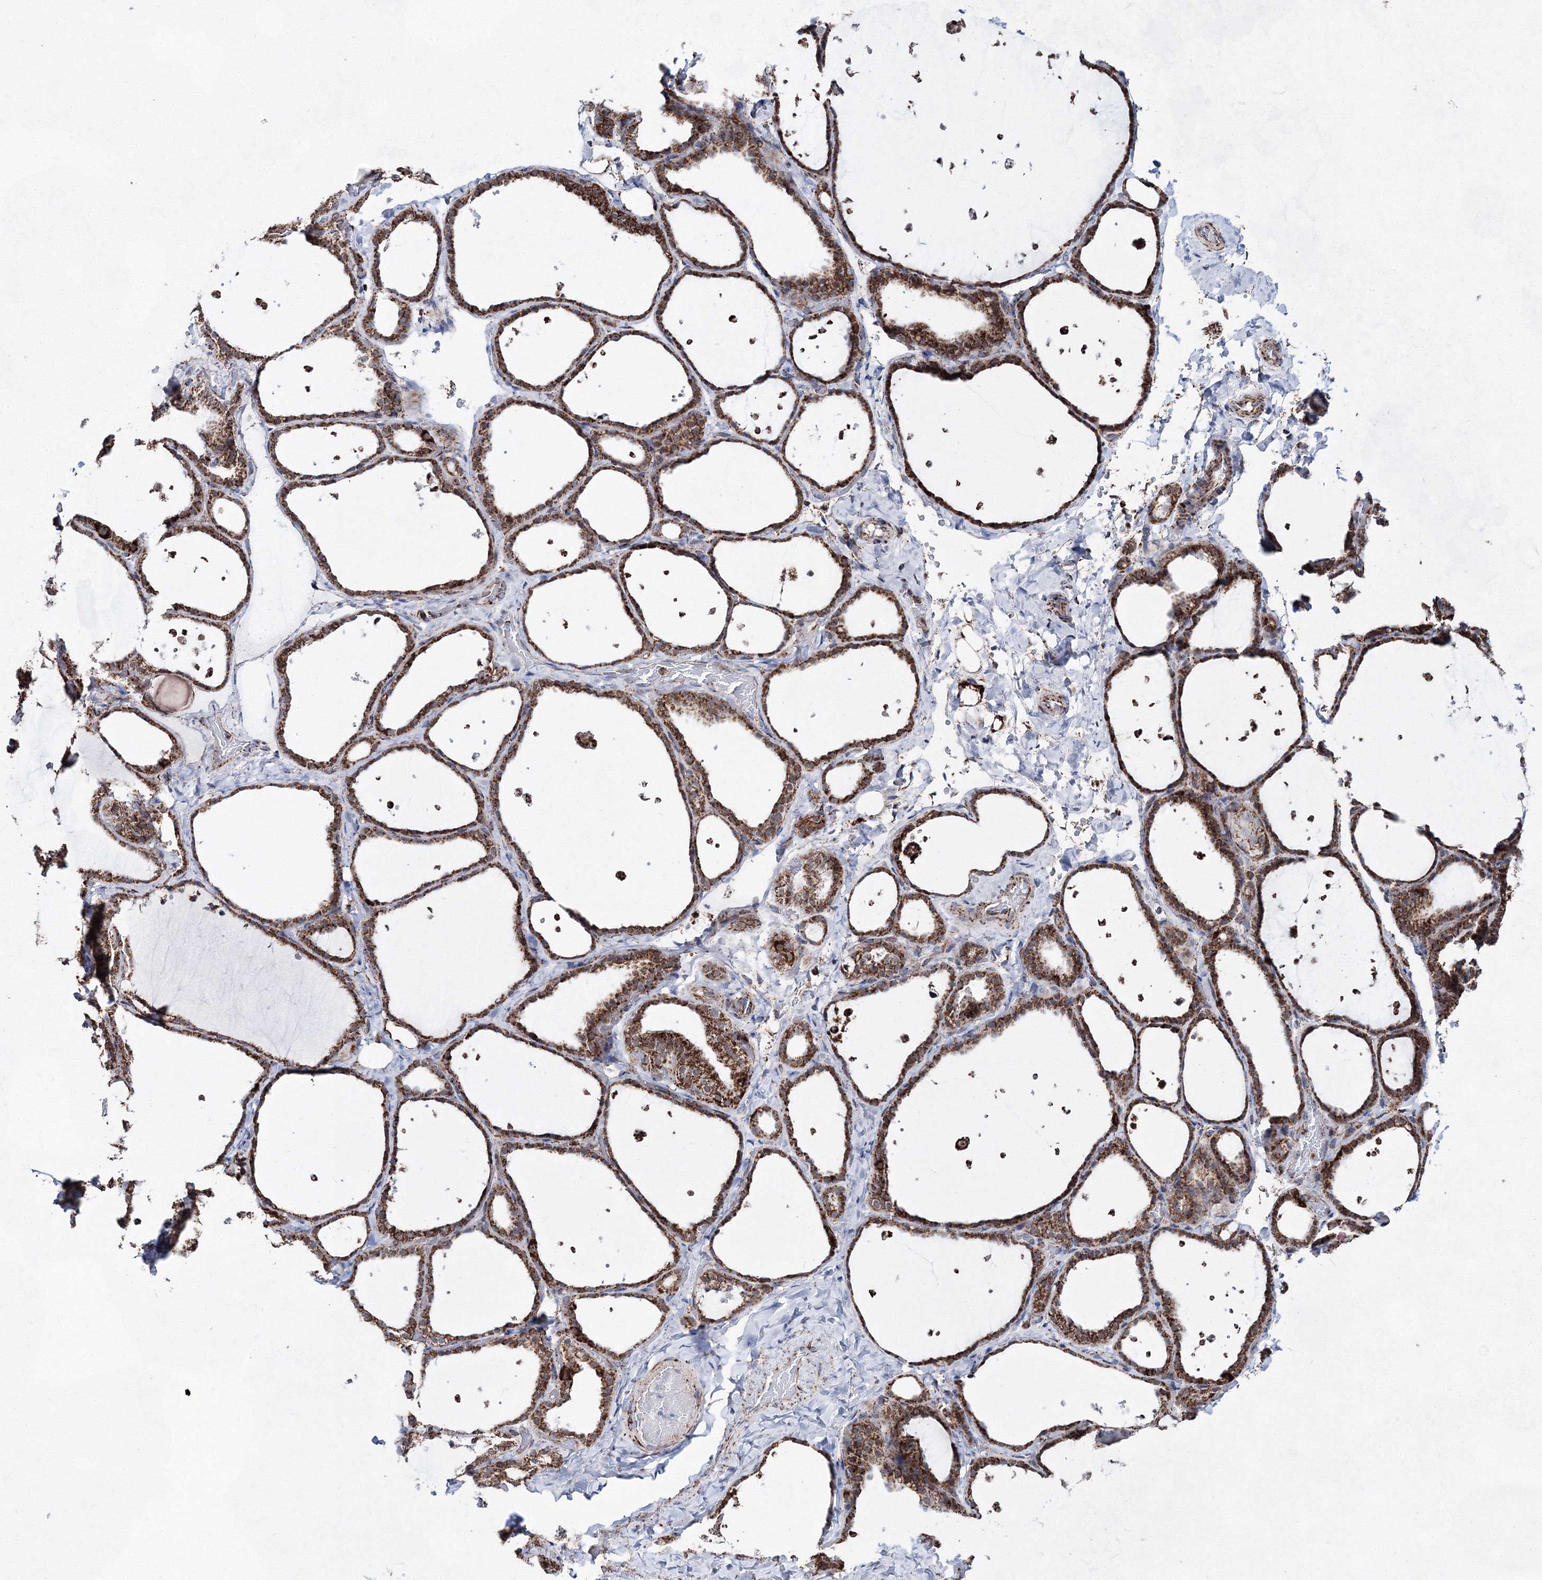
{"staining": {"intensity": "moderate", "quantity": ">75%", "location": "cytoplasmic/membranous"}, "tissue": "thyroid gland", "cell_type": "Glandular cells", "image_type": "normal", "snomed": [{"axis": "morphology", "description": "Normal tissue, NOS"}, {"axis": "topography", "description": "Thyroid gland"}], "caption": "Benign thyroid gland was stained to show a protein in brown. There is medium levels of moderate cytoplasmic/membranous staining in approximately >75% of glandular cells.", "gene": "HADHB", "patient": {"sex": "female", "age": 44}}